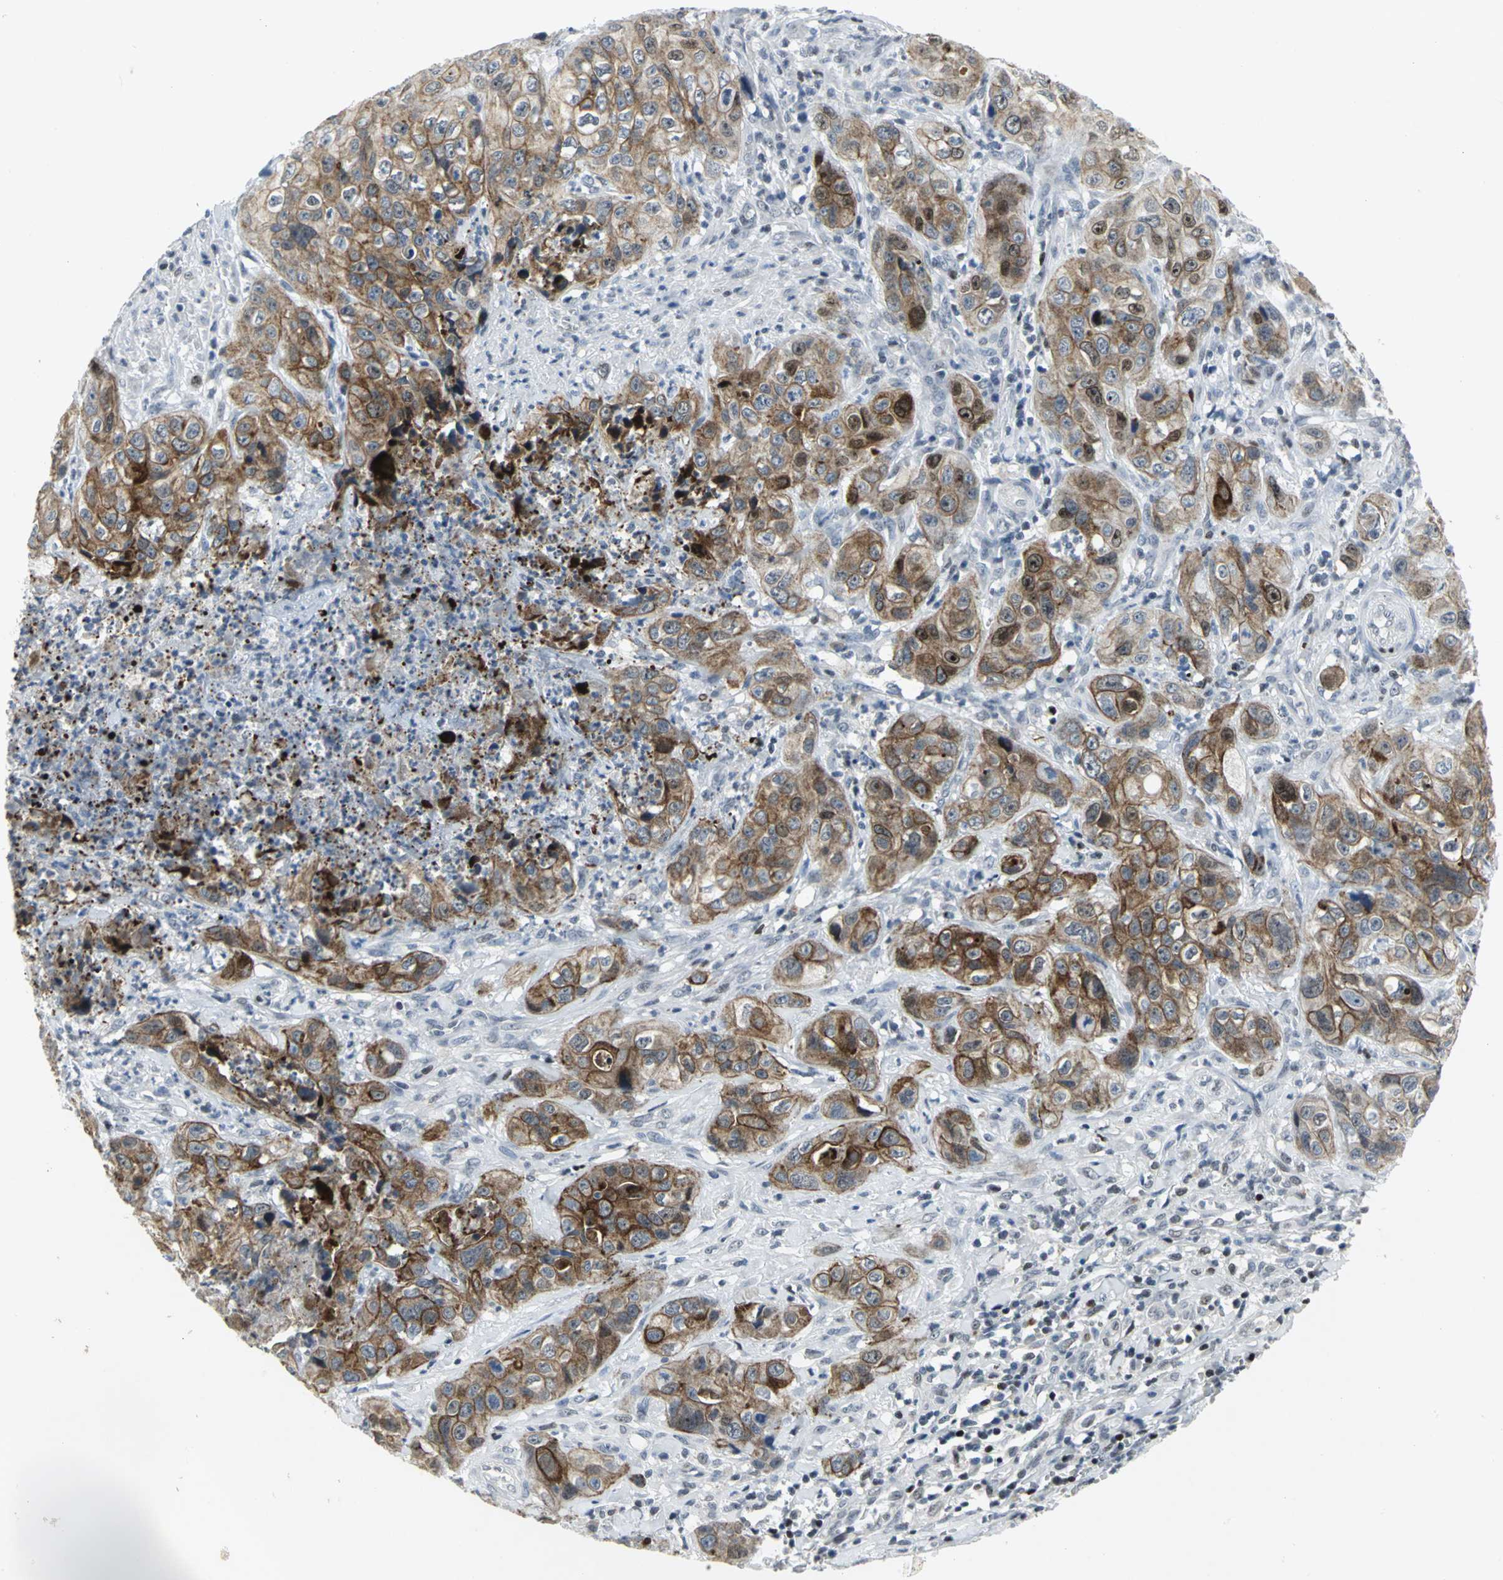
{"staining": {"intensity": "moderate", "quantity": ">75%", "location": "cytoplasmic/membranous"}, "tissue": "liver cancer", "cell_type": "Tumor cells", "image_type": "cancer", "snomed": [{"axis": "morphology", "description": "Cholangiocarcinoma"}, {"axis": "topography", "description": "Liver"}], "caption": "DAB (3,3'-diaminobenzidine) immunohistochemical staining of liver cancer shows moderate cytoplasmic/membranous protein positivity in approximately >75% of tumor cells. (IHC, brightfield microscopy, high magnification).", "gene": "RPA1", "patient": {"sex": "female", "age": 61}}